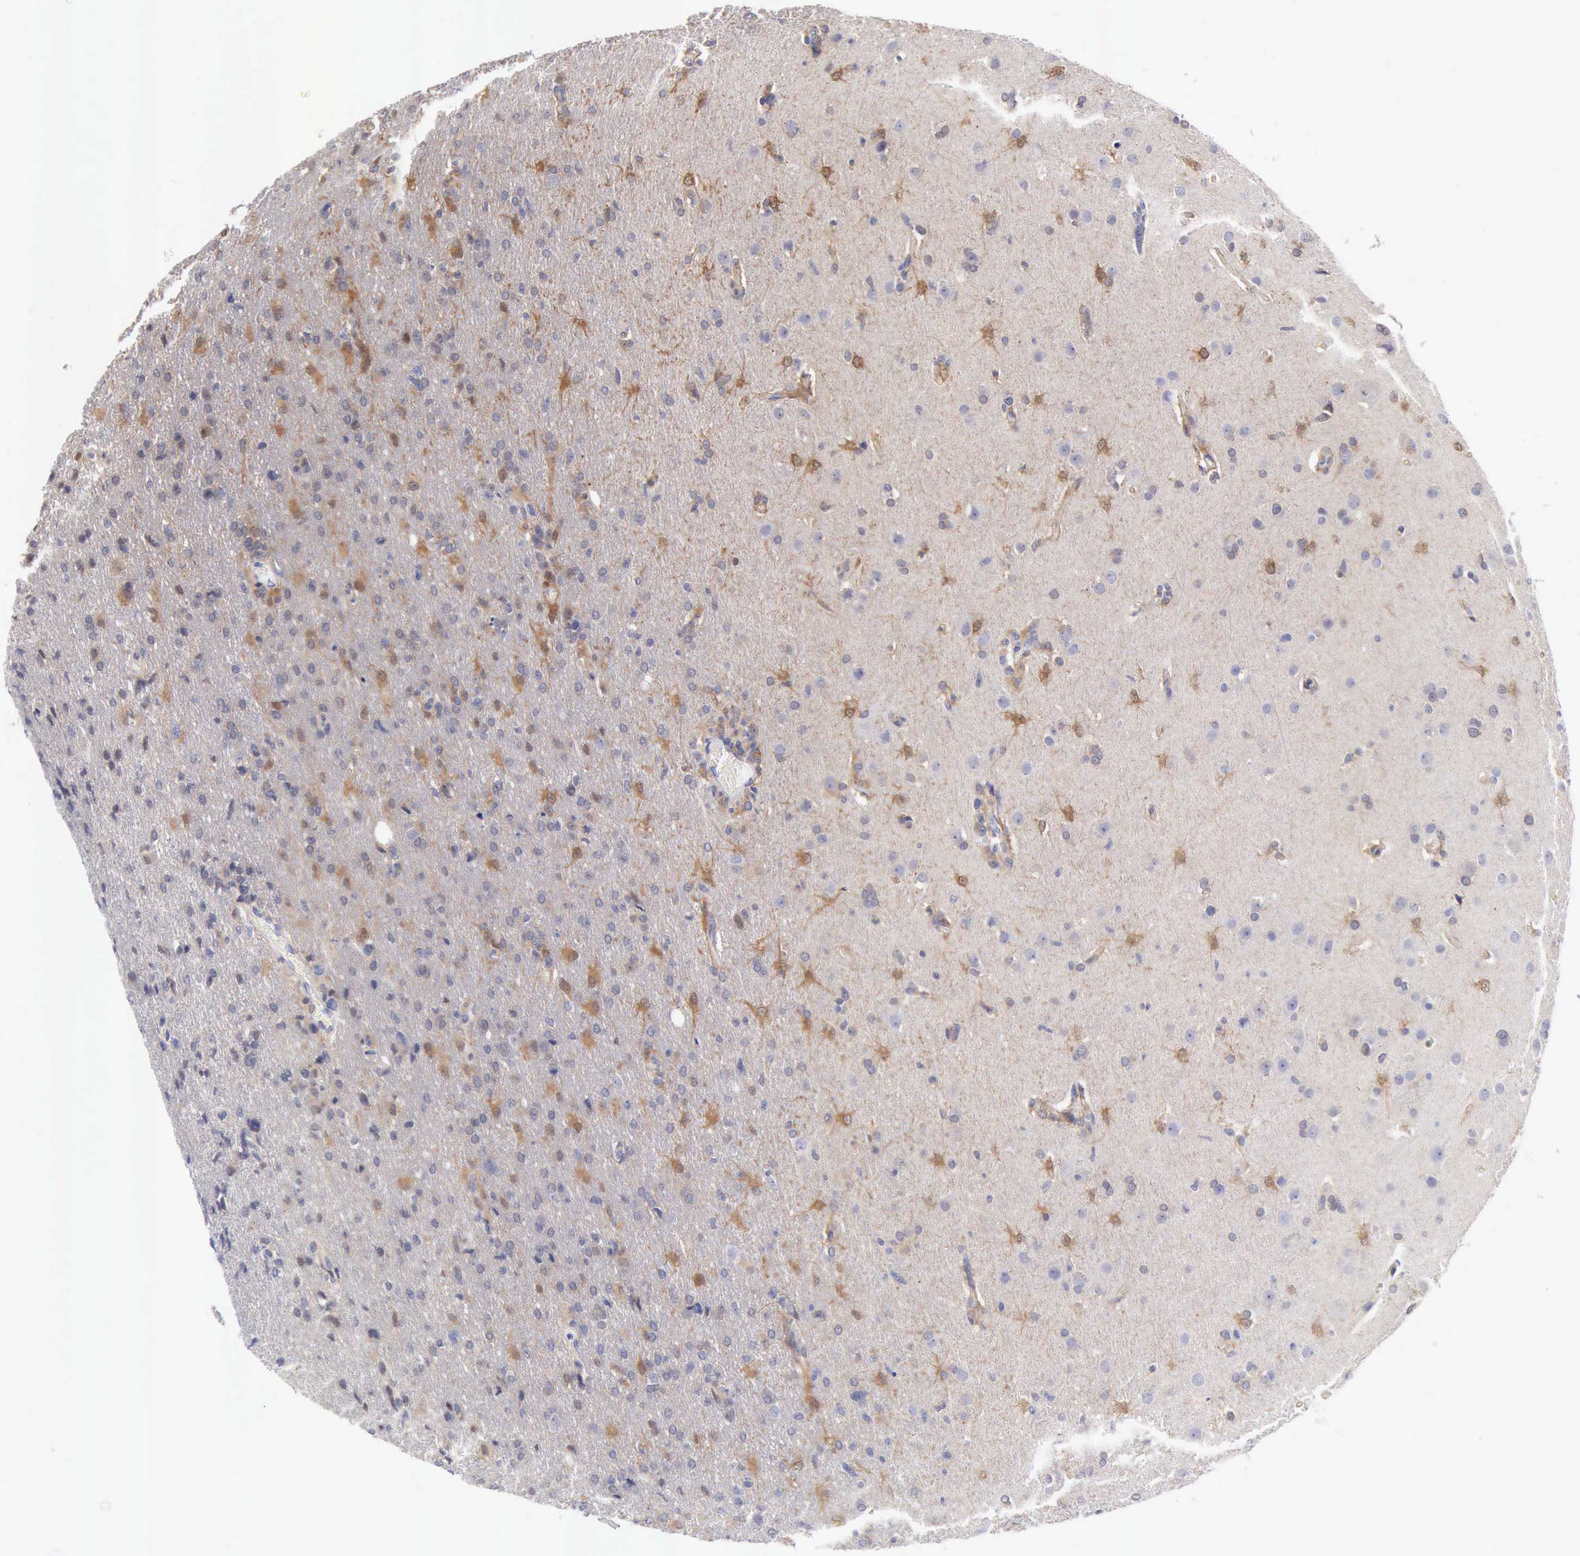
{"staining": {"intensity": "moderate", "quantity": "25%-75%", "location": "cytoplasmic/membranous"}, "tissue": "glioma", "cell_type": "Tumor cells", "image_type": "cancer", "snomed": [{"axis": "morphology", "description": "Glioma, malignant, High grade"}, {"axis": "topography", "description": "Brain"}], "caption": "Moderate cytoplasmic/membranous expression is seen in about 25%-75% of tumor cells in glioma. The staining was performed using DAB, with brown indicating positive protein expression. Nuclei are stained blue with hematoxylin.", "gene": "PTGR2", "patient": {"sex": "male", "age": 68}}